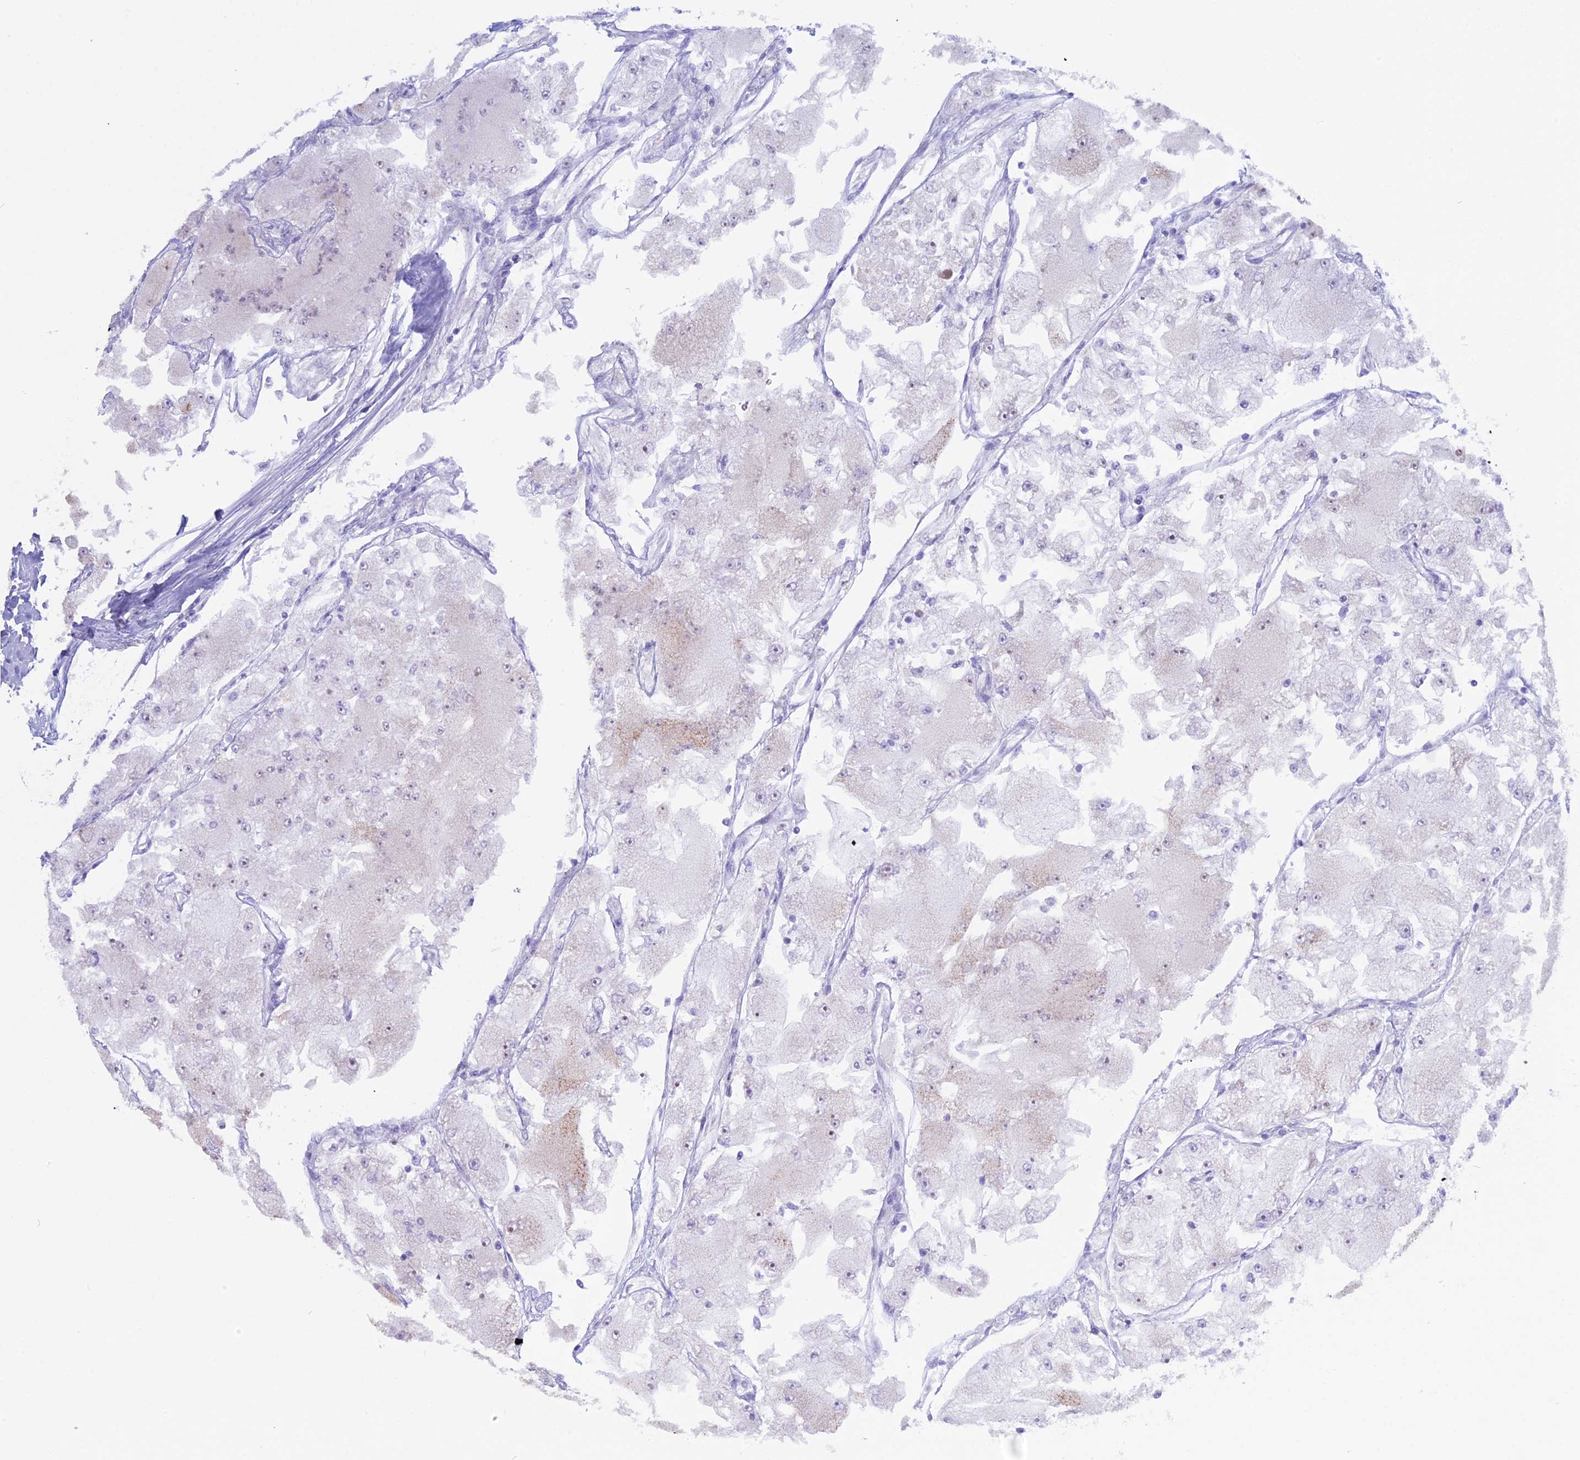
{"staining": {"intensity": "weak", "quantity": "<25%", "location": "nuclear"}, "tissue": "renal cancer", "cell_type": "Tumor cells", "image_type": "cancer", "snomed": [{"axis": "morphology", "description": "Adenocarcinoma, NOS"}, {"axis": "topography", "description": "Kidney"}], "caption": "Adenocarcinoma (renal) was stained to show a protein in brown. There is no significant staining in tumor cells.", "gene": "KCTD21", "patient": {"sex": "female", "age": 72}}